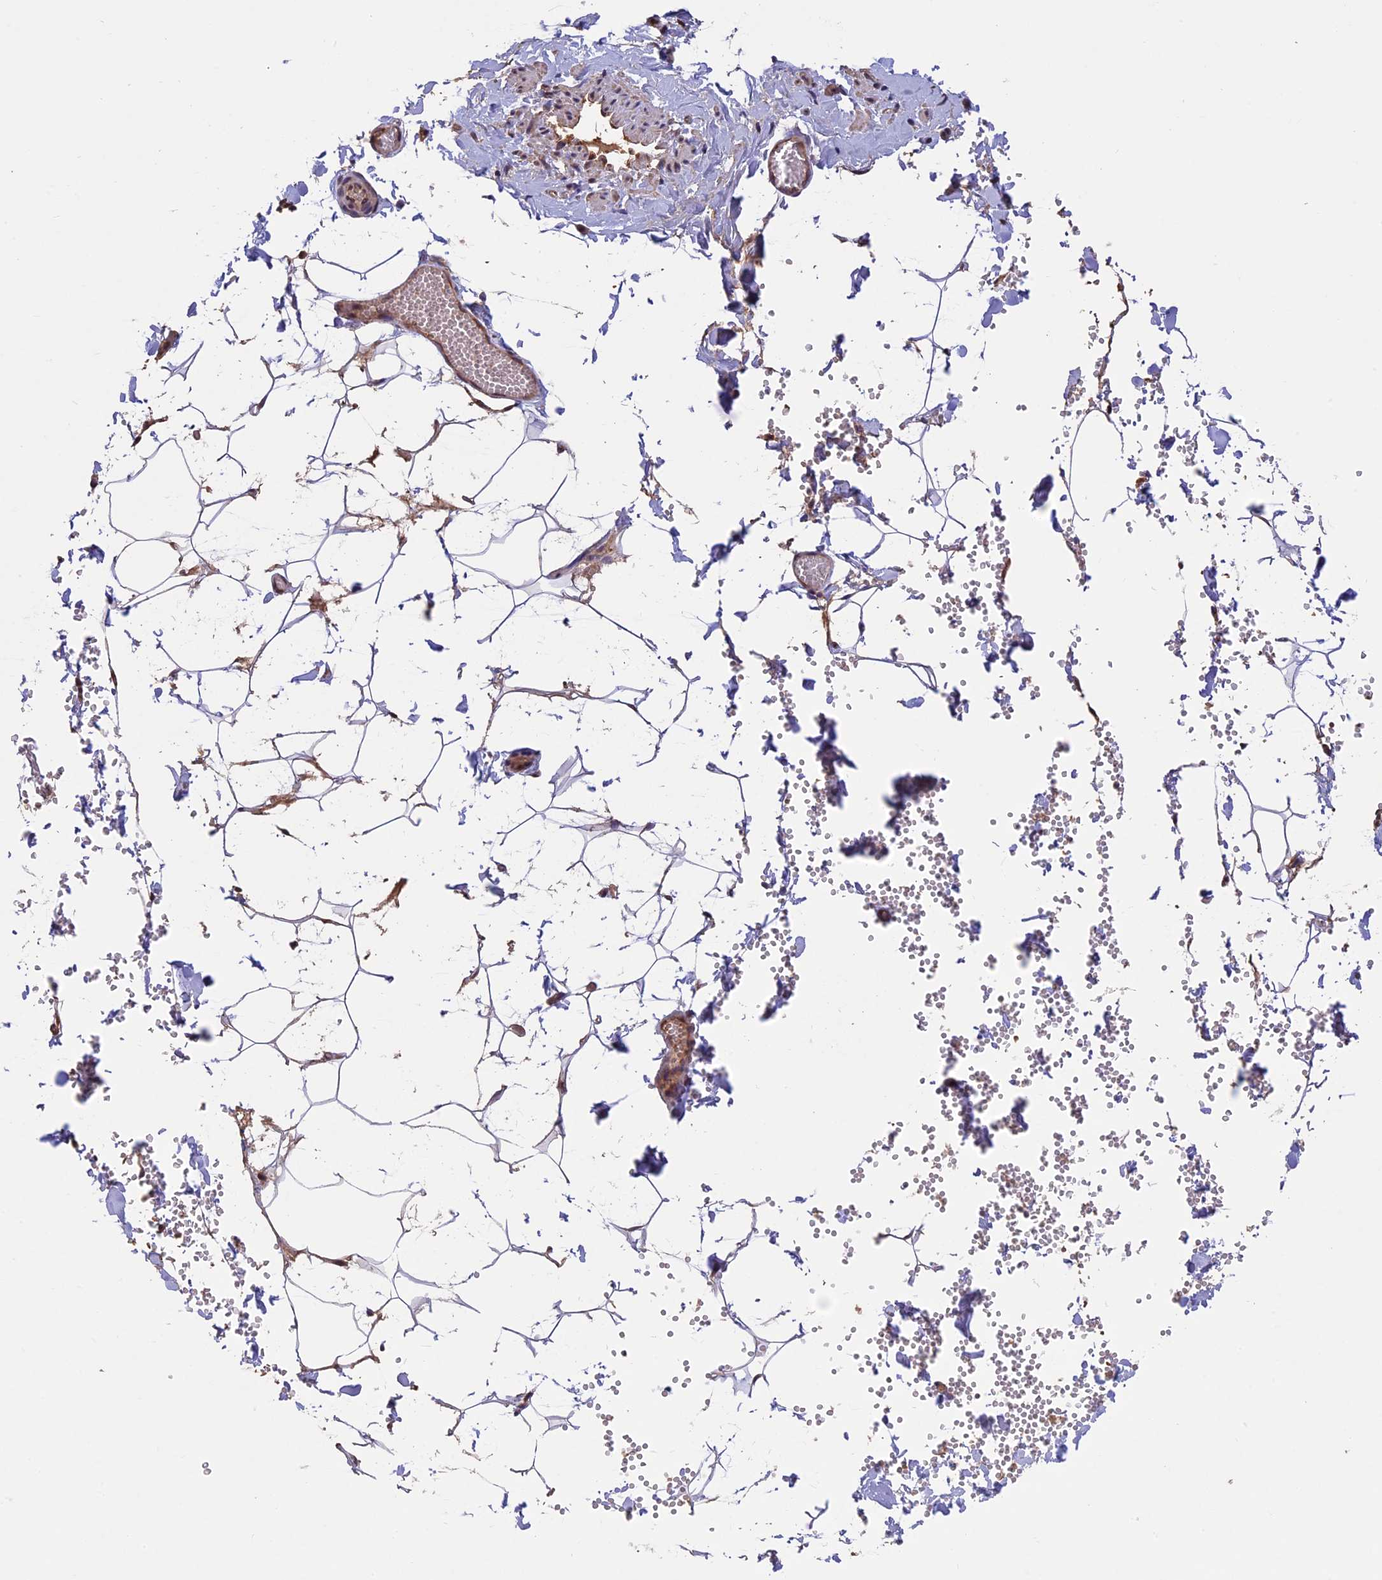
{"staining": {"intensity": "weak", "quantity": "<25%", "location": "cytoplasmic/membranous"}, "tissue": "adipose tissue", "cell_type": "Adipocytes", "image_type": "normal", "snomed": [{"axis": "morphology", "description": "Normal tissue, NOS"}, {"axis": "topography", "description": "Gallbladder"}, {"axis": "topography", "description": "Peripheral nerve tissue"}], "caption": "IHC of benign human adipose tissue demonstrates no staining in adipocytes.", "gene": "PKD2L2", "patient": {"sex": "male", "age": 38}}